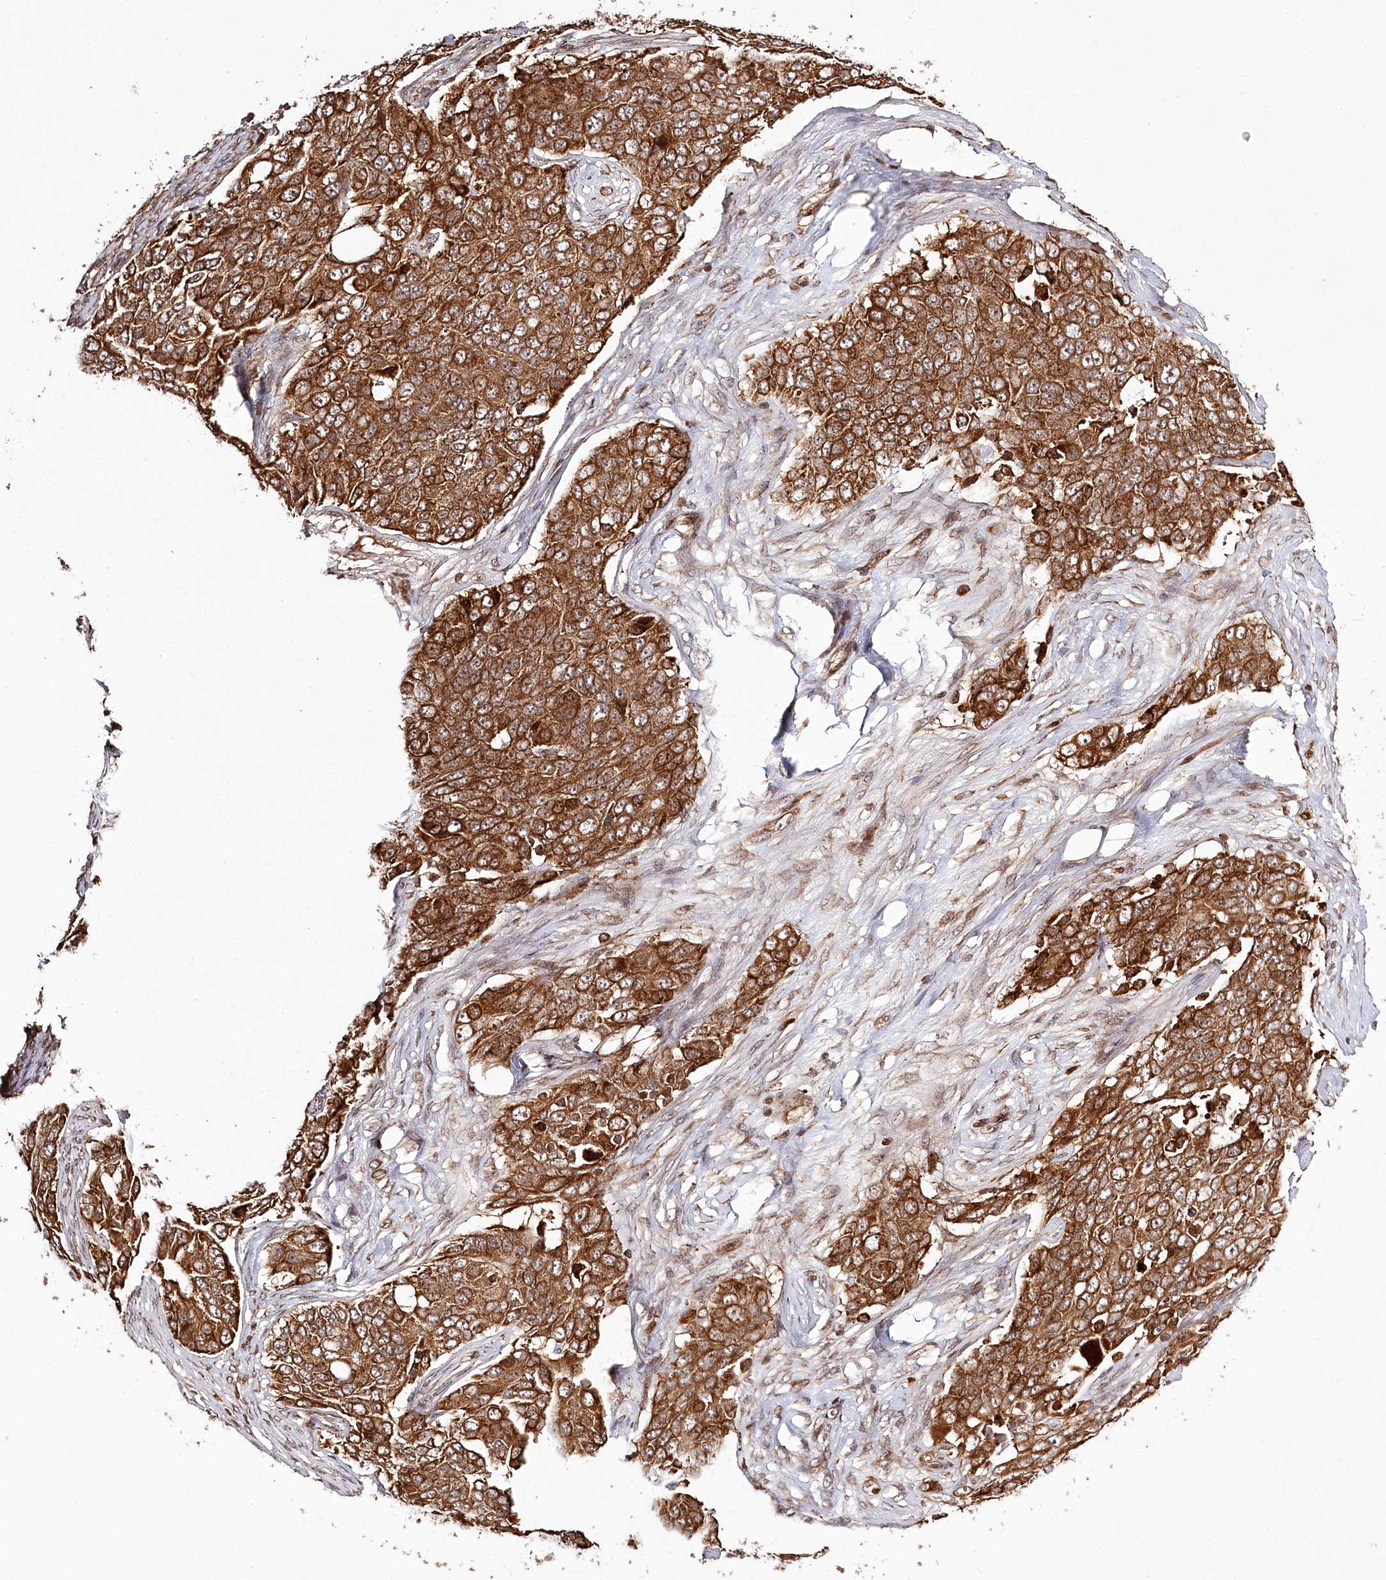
{"staining": {"intensity": "strong", "quantity": ">75%", "location": "cytoplasmic/membranous"}, "tissue": "ovarian cancer", "cell_type": "Tumor cells", "image_type": "cancer", "snomed": [{"axis": "morphology", "description": "Carcinoma, endometroid"}, {"axis": "topography", "description": "Ovary"}], "caption": "DAB (3,3'-diaminobenzidine) immunohistochemical staining of human ovarian endometroid carcinoma exhibits strong cytoplasmic/membranous protein expression in approximately >75% of tumor cells.", "gene": "ULK2", "patient": {"sex": "female", "age": 51}}